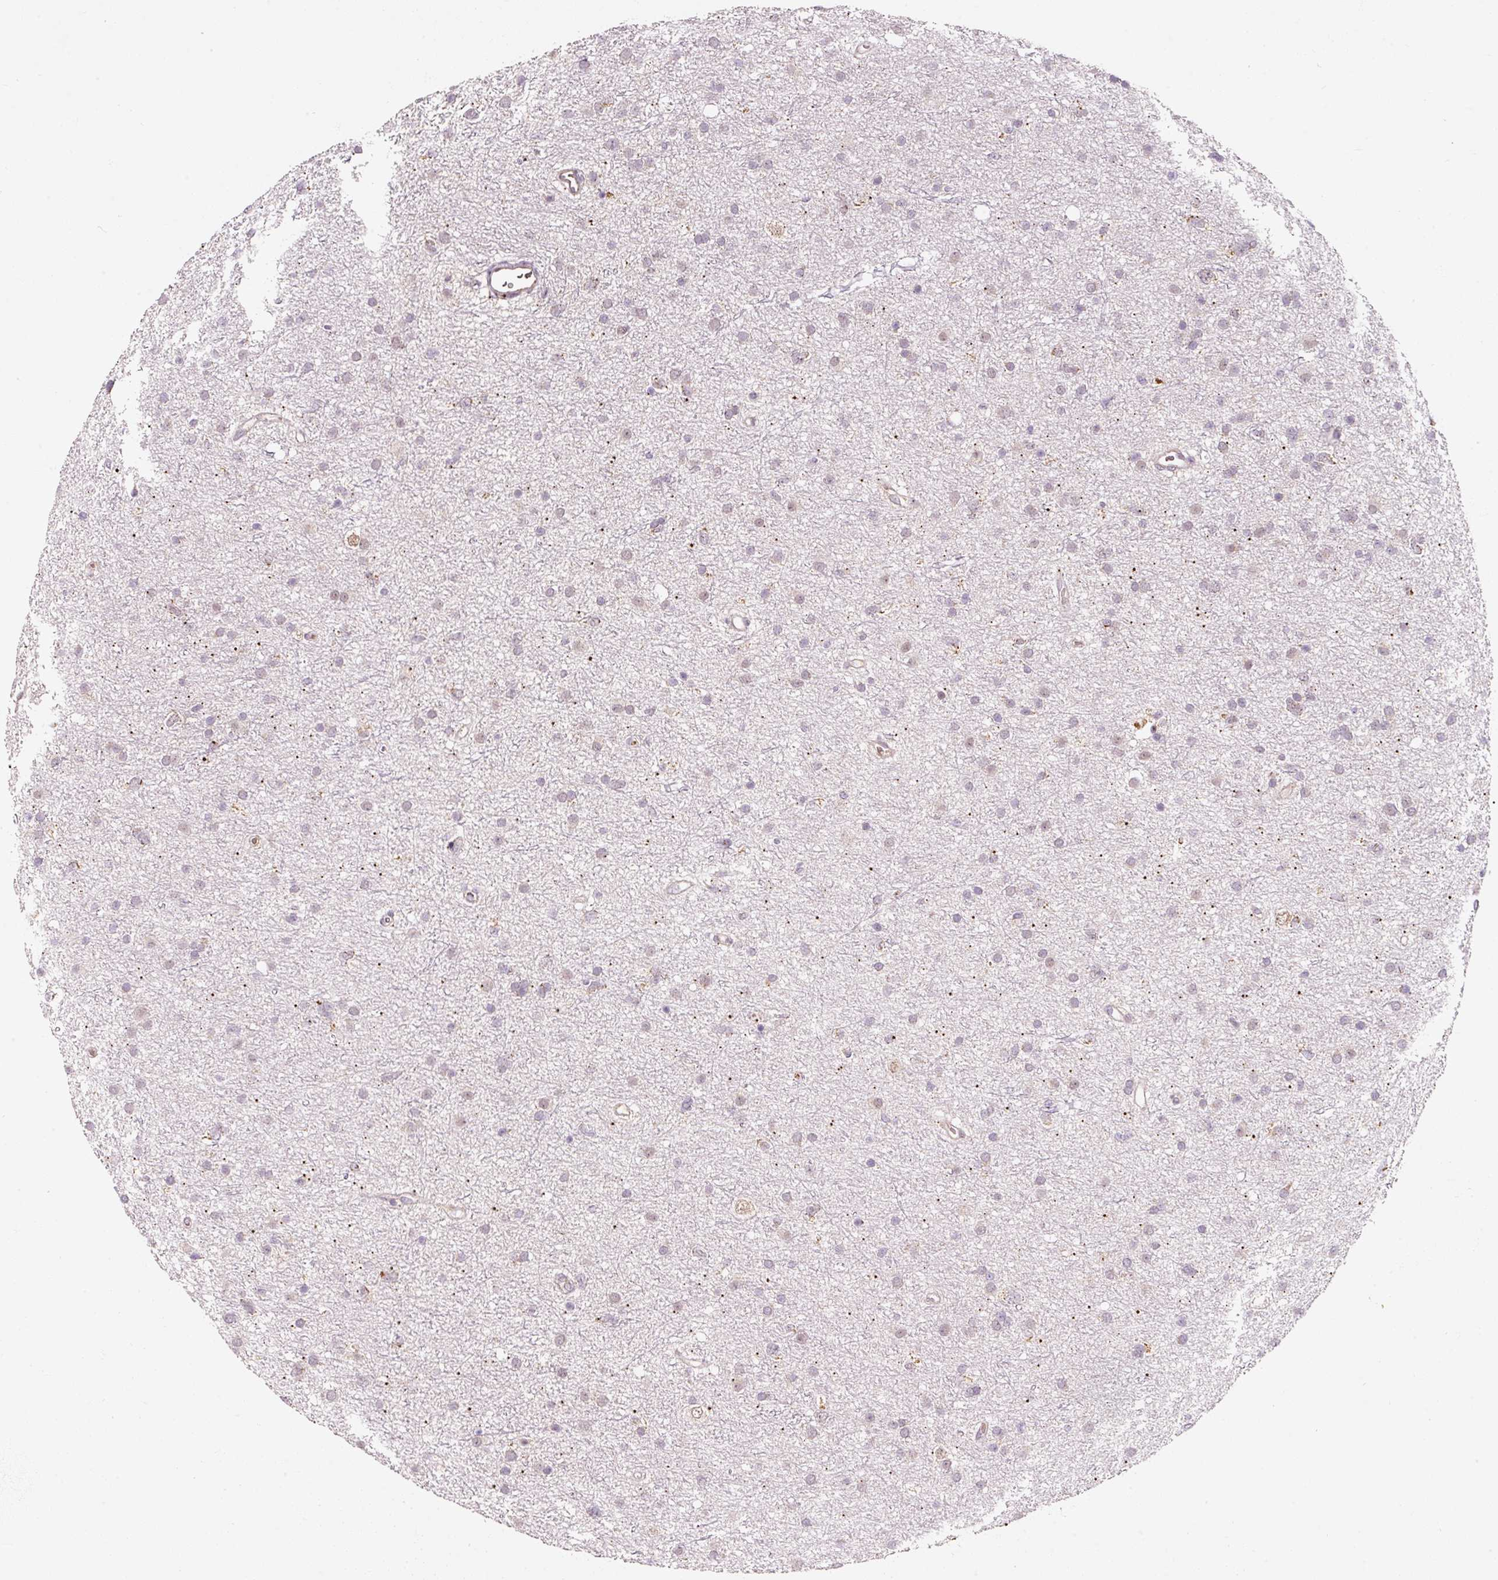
{"staining": {"intensity": "negative", "quantity": "none", "location": "none"}, "tissue": "glioma", "cell_type": "Tumor cells", "image_type": "cancer", "snomed": [{"axis": "morphology", "description": "Glioma, malignant, Low grade"}, {"axis": "topography", "description": "Cerebral cortex"}], "caption": "The micrograph shows no staining of tumor cells in glioma.", "gene": "ZNF460", "patient": {"sex": "female", "age": 39}}